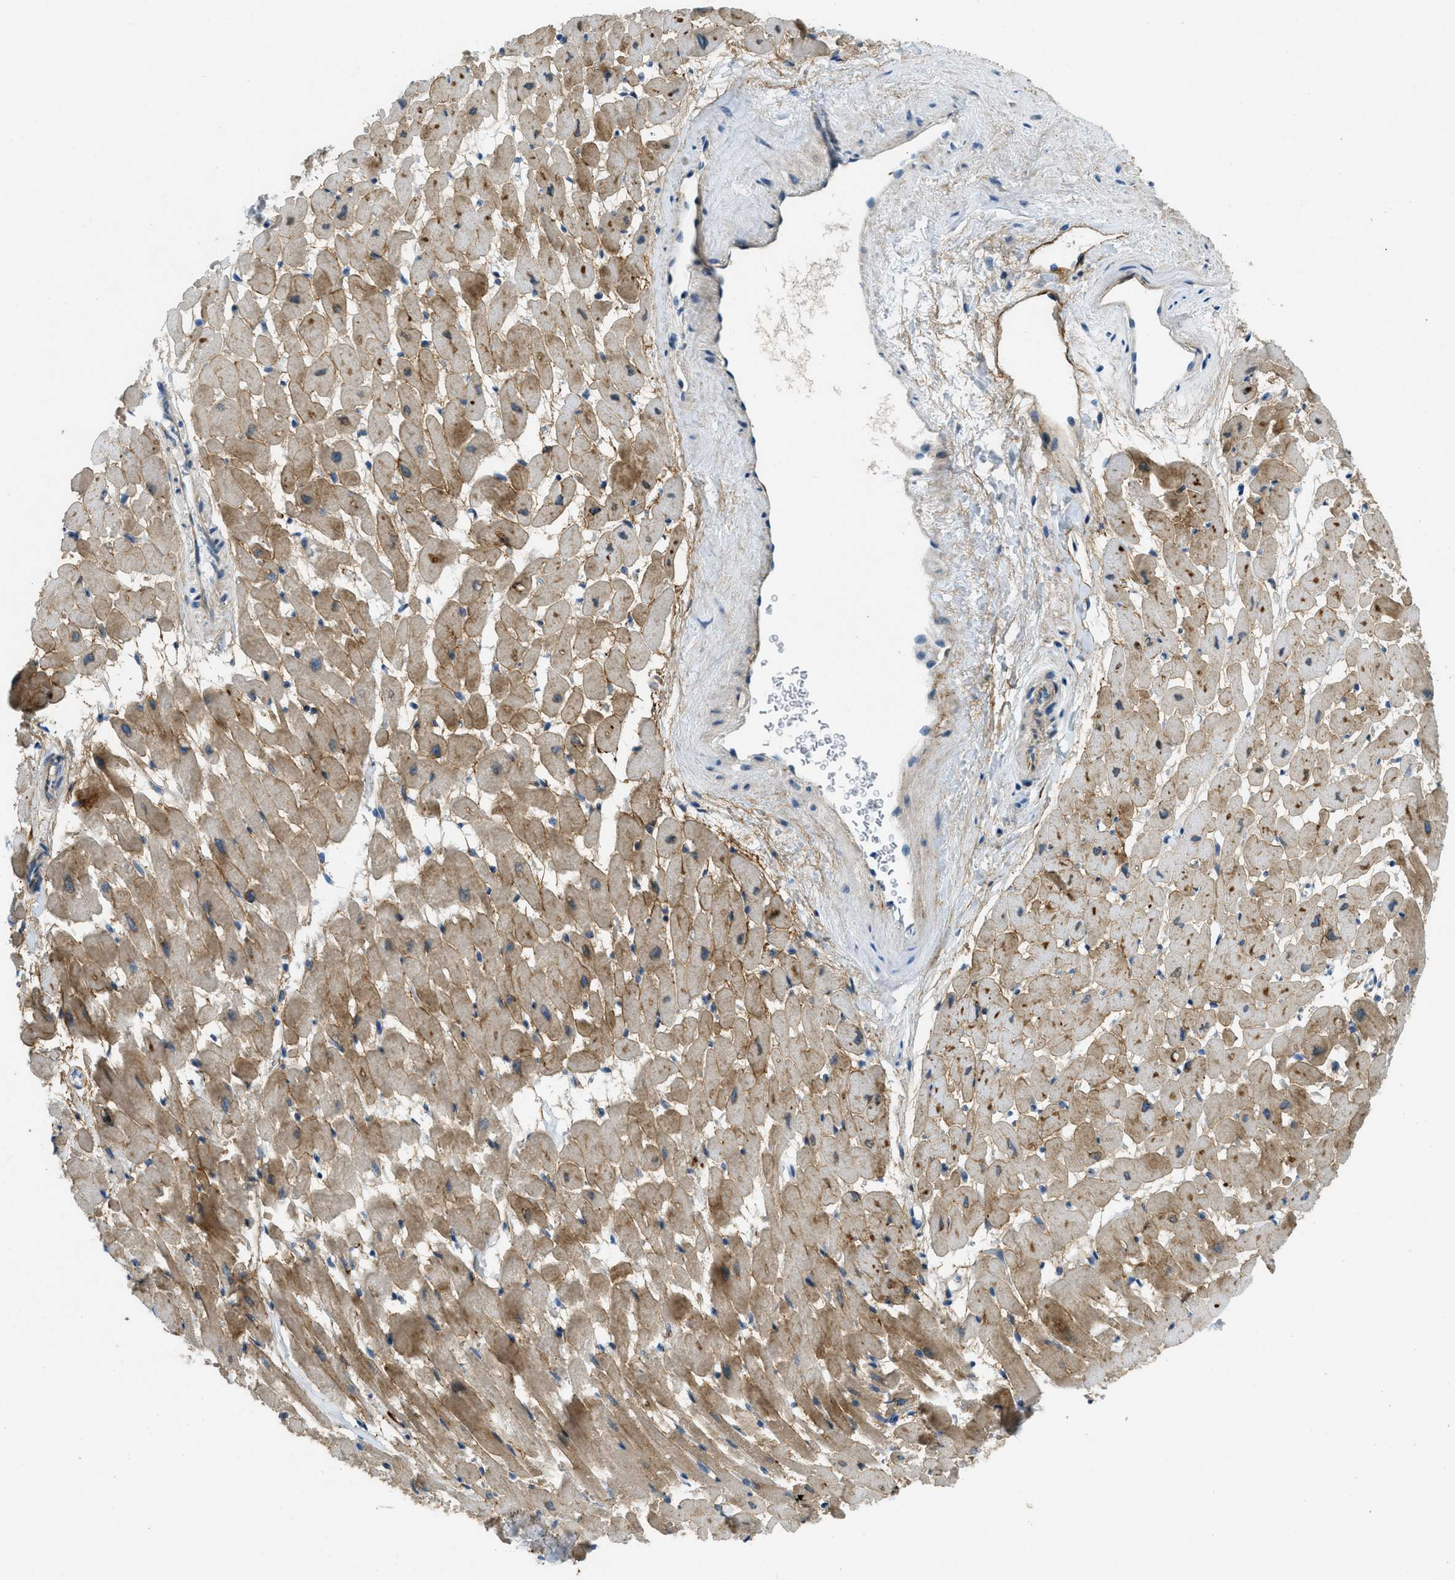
{"staining": {"intensity": "moderate", "quantity": ">75%", "location": "cytoplasmic/membranous"}, "tissue": "heart muscle", "cell_type": "Cardiomyocytes", "image_type": "normal", "snomed": [{"axis": "morphology", "description": "Normal tissue, NOS"}, {"axis": "topography", "description": "Heart"}], "caption": "Protein staining demonstrates moderate cytoplasmic/membranous staining in approximately >75% of cardiomyocytes in unremarkable heart muscle. The staining was performed using DAB (3,3'-diaminobenzidine), with brown indicating positive protein expression. Nuclei are stained blue with hematoxylin.", "gene": "SNX14", "patient": {"sex": "male", "age": 45}}